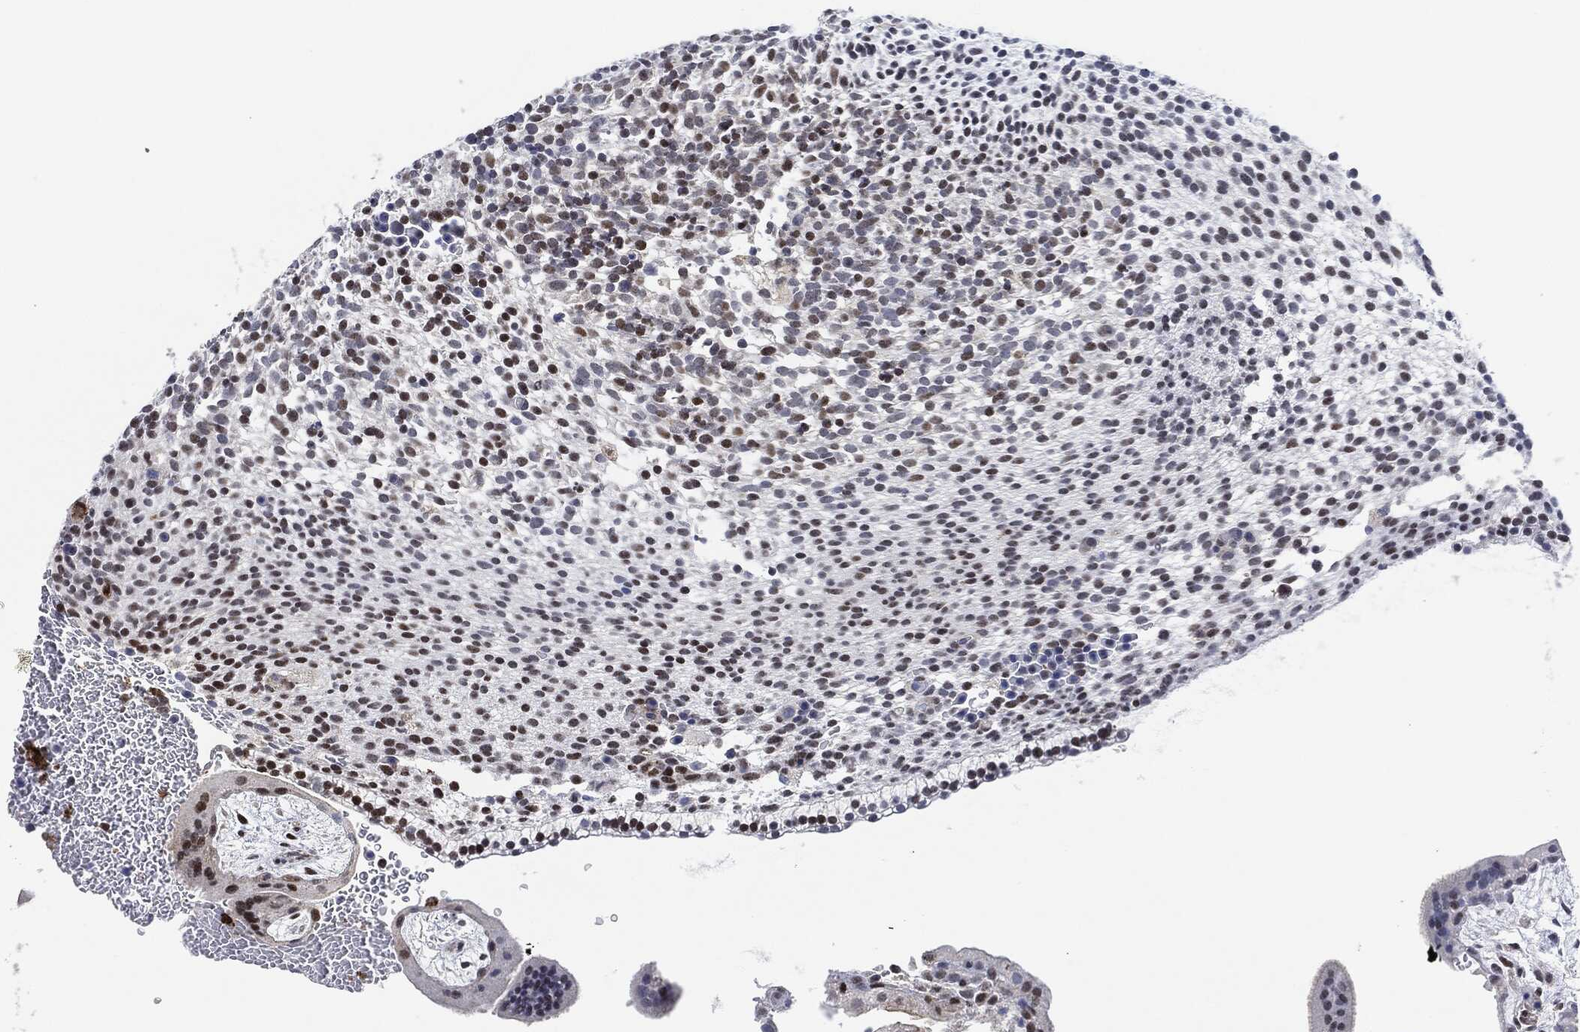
{"staining": {"intensity": "moderate", "quantity": "<25%", "location": "nuclear"}, "tissue": "placenta", "cell_type": "Decidual cells", "image_type": "normal", "snomed": [{"axis": "morphology", "description": "Normal tissue, NOS"}, {"axis": "topography", "description": "Placenta"}], "caption": "Immunohistochemistry (IHC) staining of unremarkable placenta, which displays low levels of moderate nuclear staining in about <25% of decidual cells indicating moderate nuclear protein staining. The staining was performed using DAB (brown) for protein detection and nuclei were counterstained in hematoxylin (blue).", "gene": "NANOS3", "patient": {"sex": "female", "age": 19}}